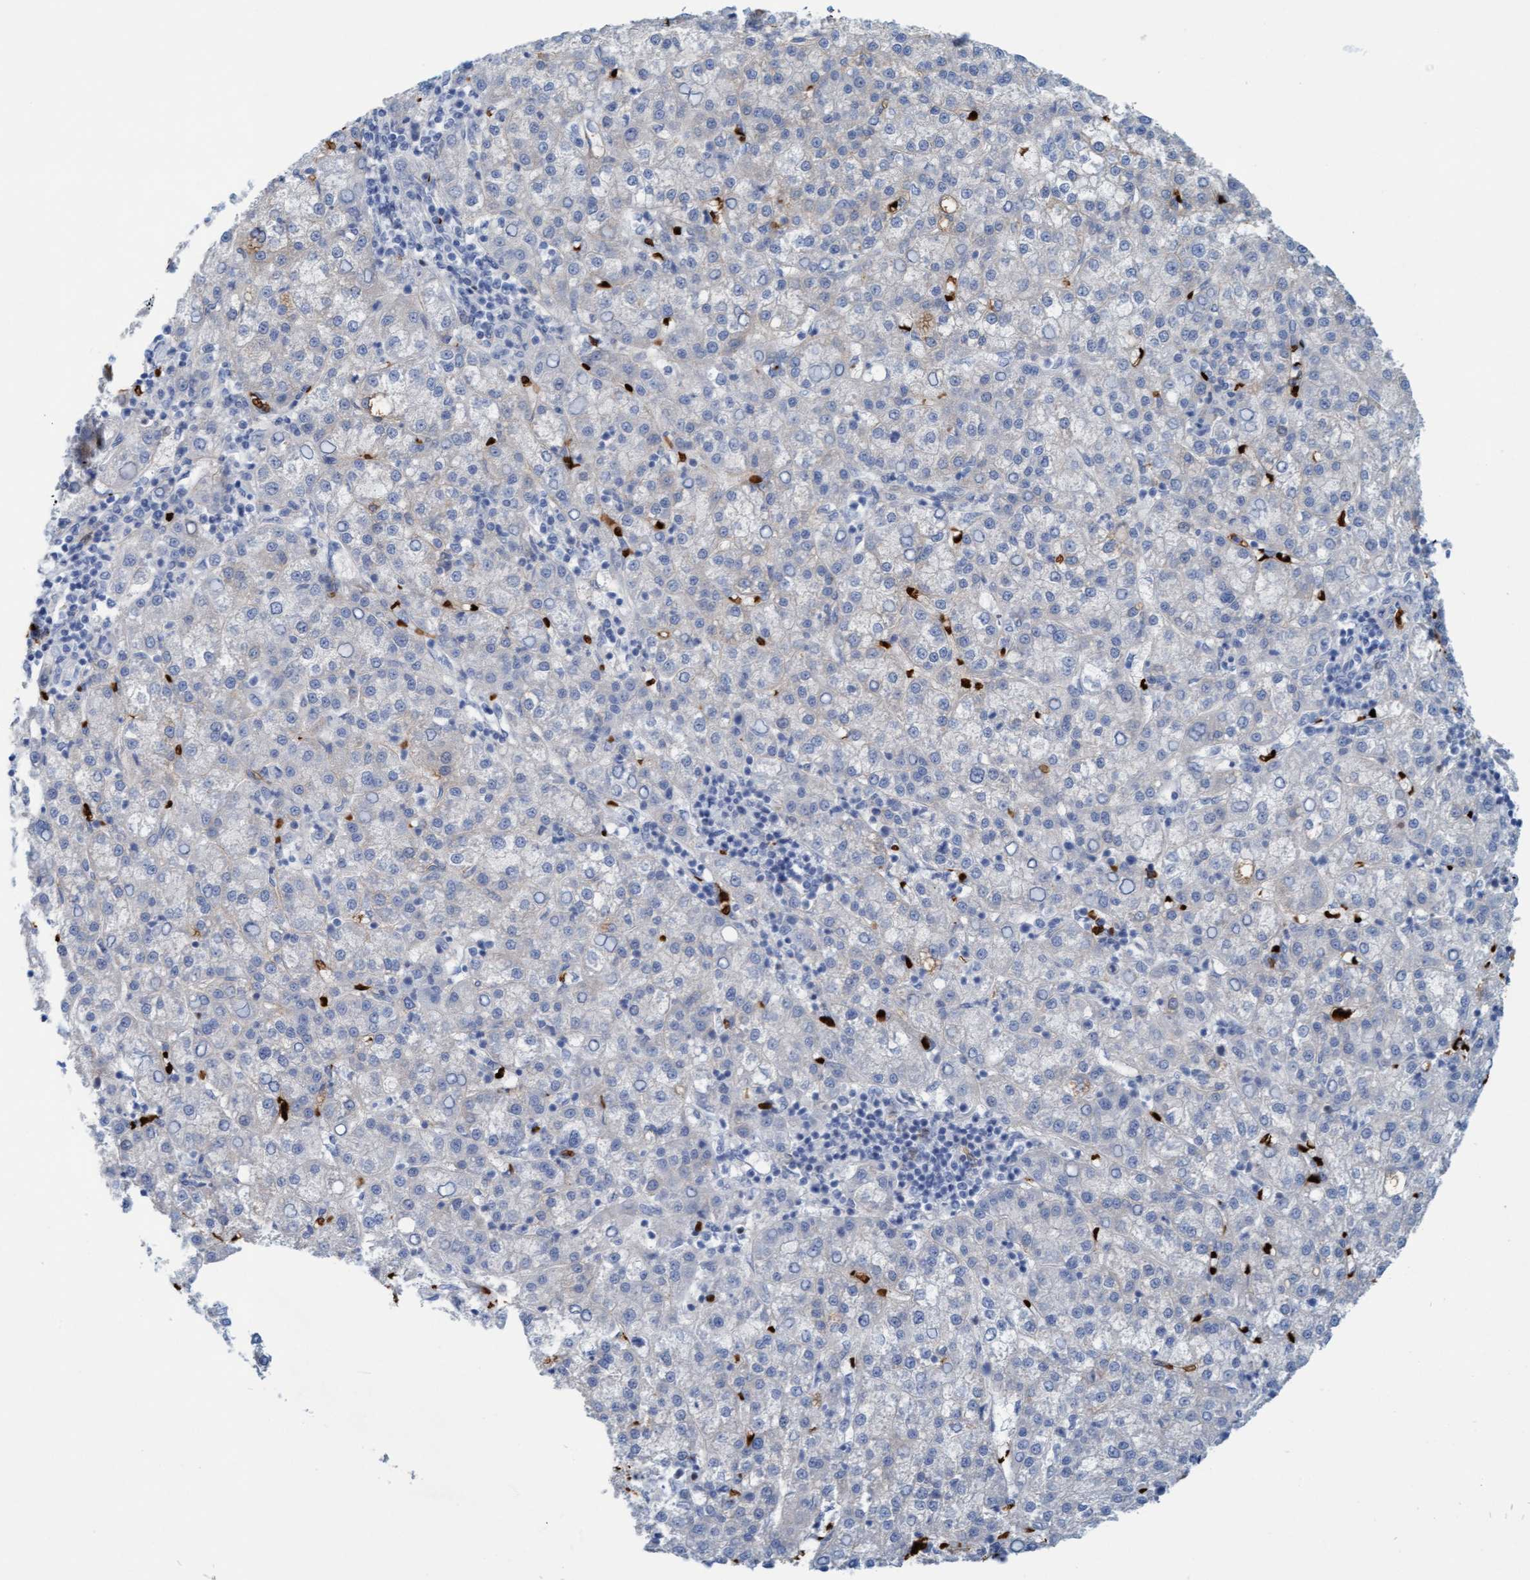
{"staining": {"intensity": "negative", "quantity": "none", "location": "none"}, "tissue": "liver cancer", "cell_type": "Tumor cells", "image_type": "cancer", "snomed": [{"axis": "morphology", "description": "Carcinoma, Hepatocellular, NOS"}, {"axis": "topography", "description": "Liver"}], "caption": "This is an IHC histopathology image of human hepatocellular carcinoma (liver). There is no positivity in tumor cells.", "gene": "P2RX5", "patient": {"sex": "female", "age": 58}}